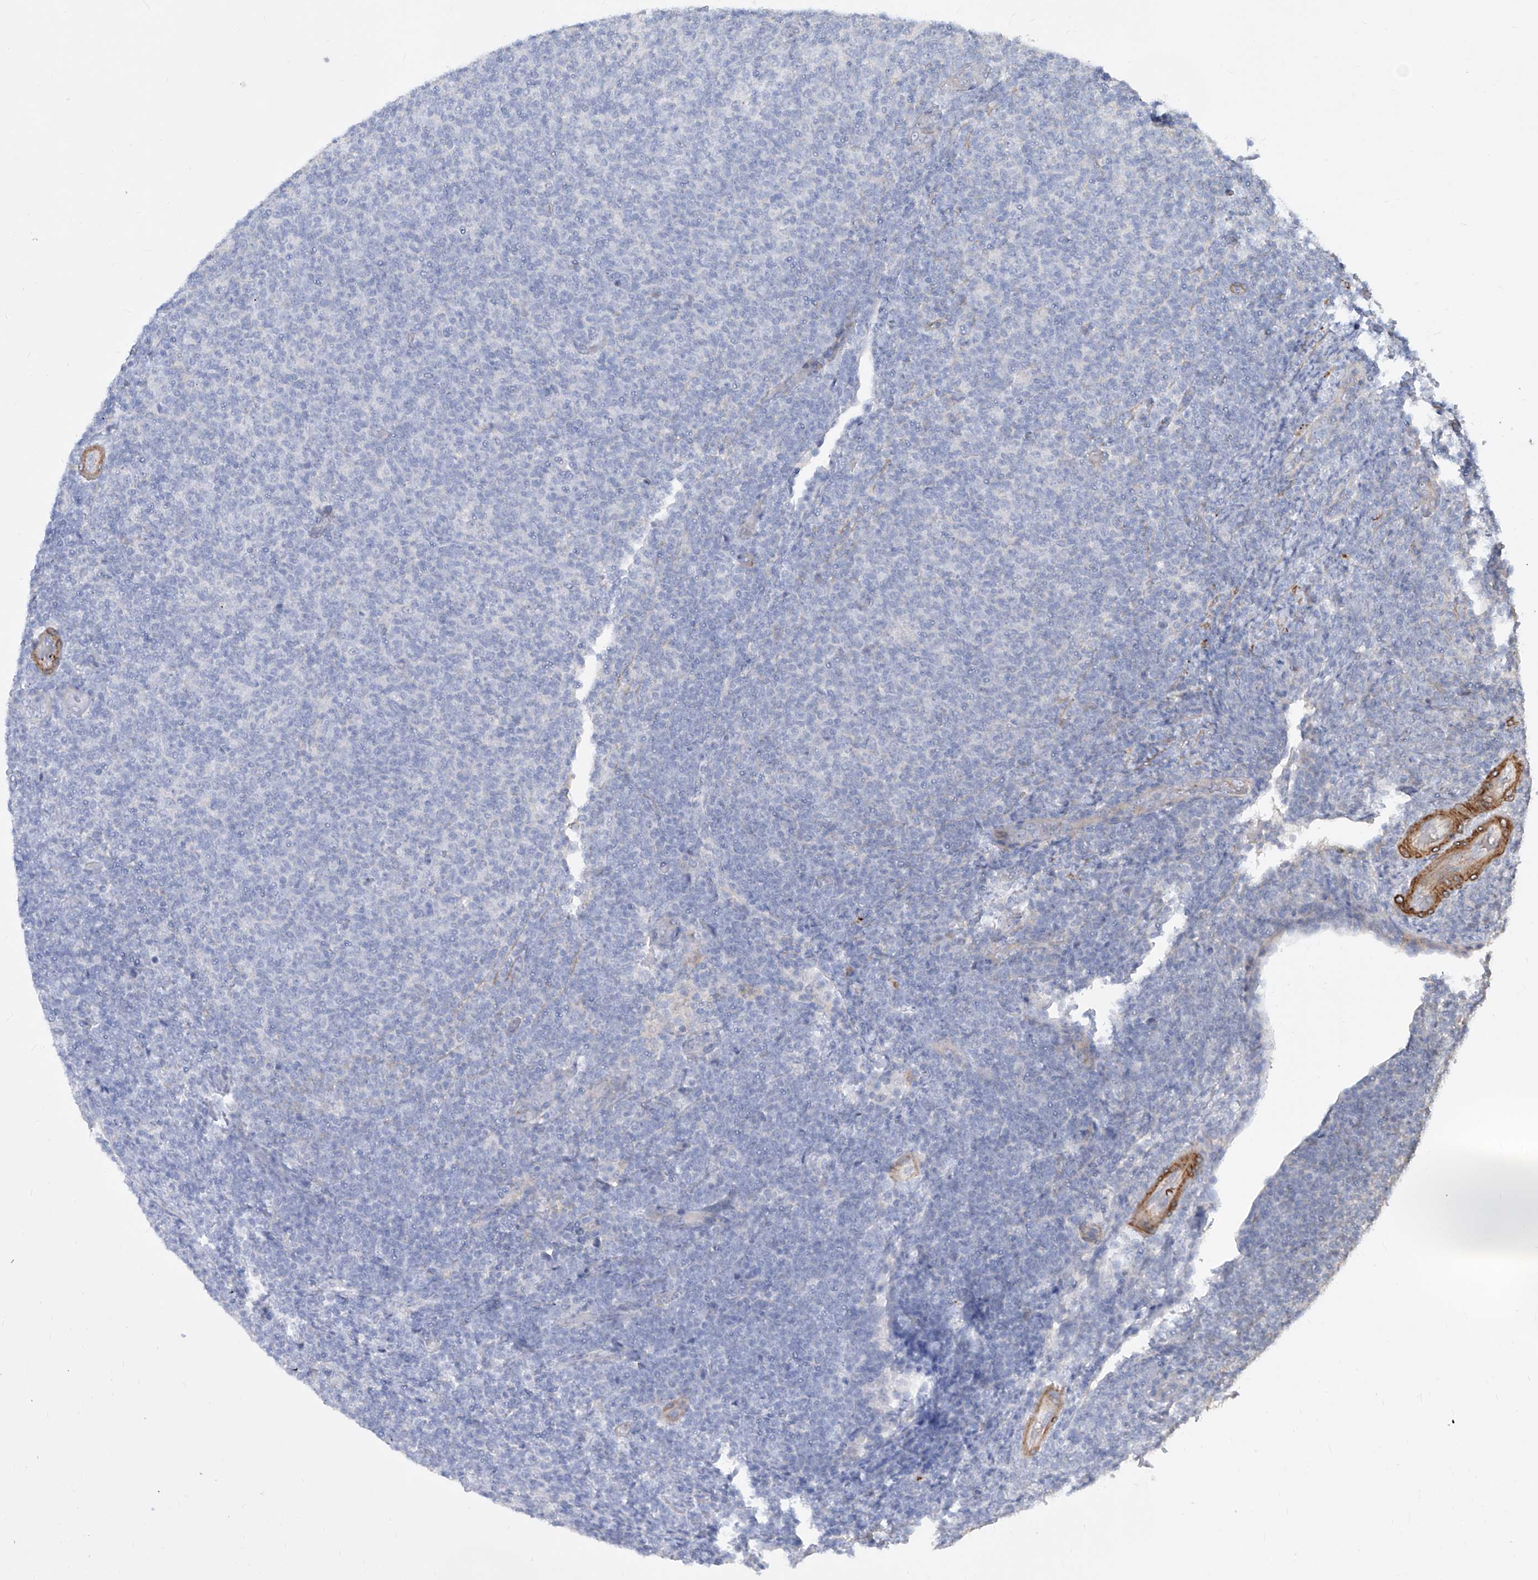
{"staining": {"intensity": "negative", "quantity": "none", "location": "none"}, "tissue": "lymphoma", "cell_type": "Tumor cells", "image_type": "cancer", "snomed": [{"axis": "morphology", "description": "Malignant lymphoma, non-Hodgkin's type, Low grade"}, {"axis": "topography", "description": "Lymph node"}], "caption": "This is a image of immunohistochemistry (IHC) staining of lymphoma, which shows no positivity in tumor cells.", "gene": "FAM83B", "patient": {"sex": "male", "age": 66}}